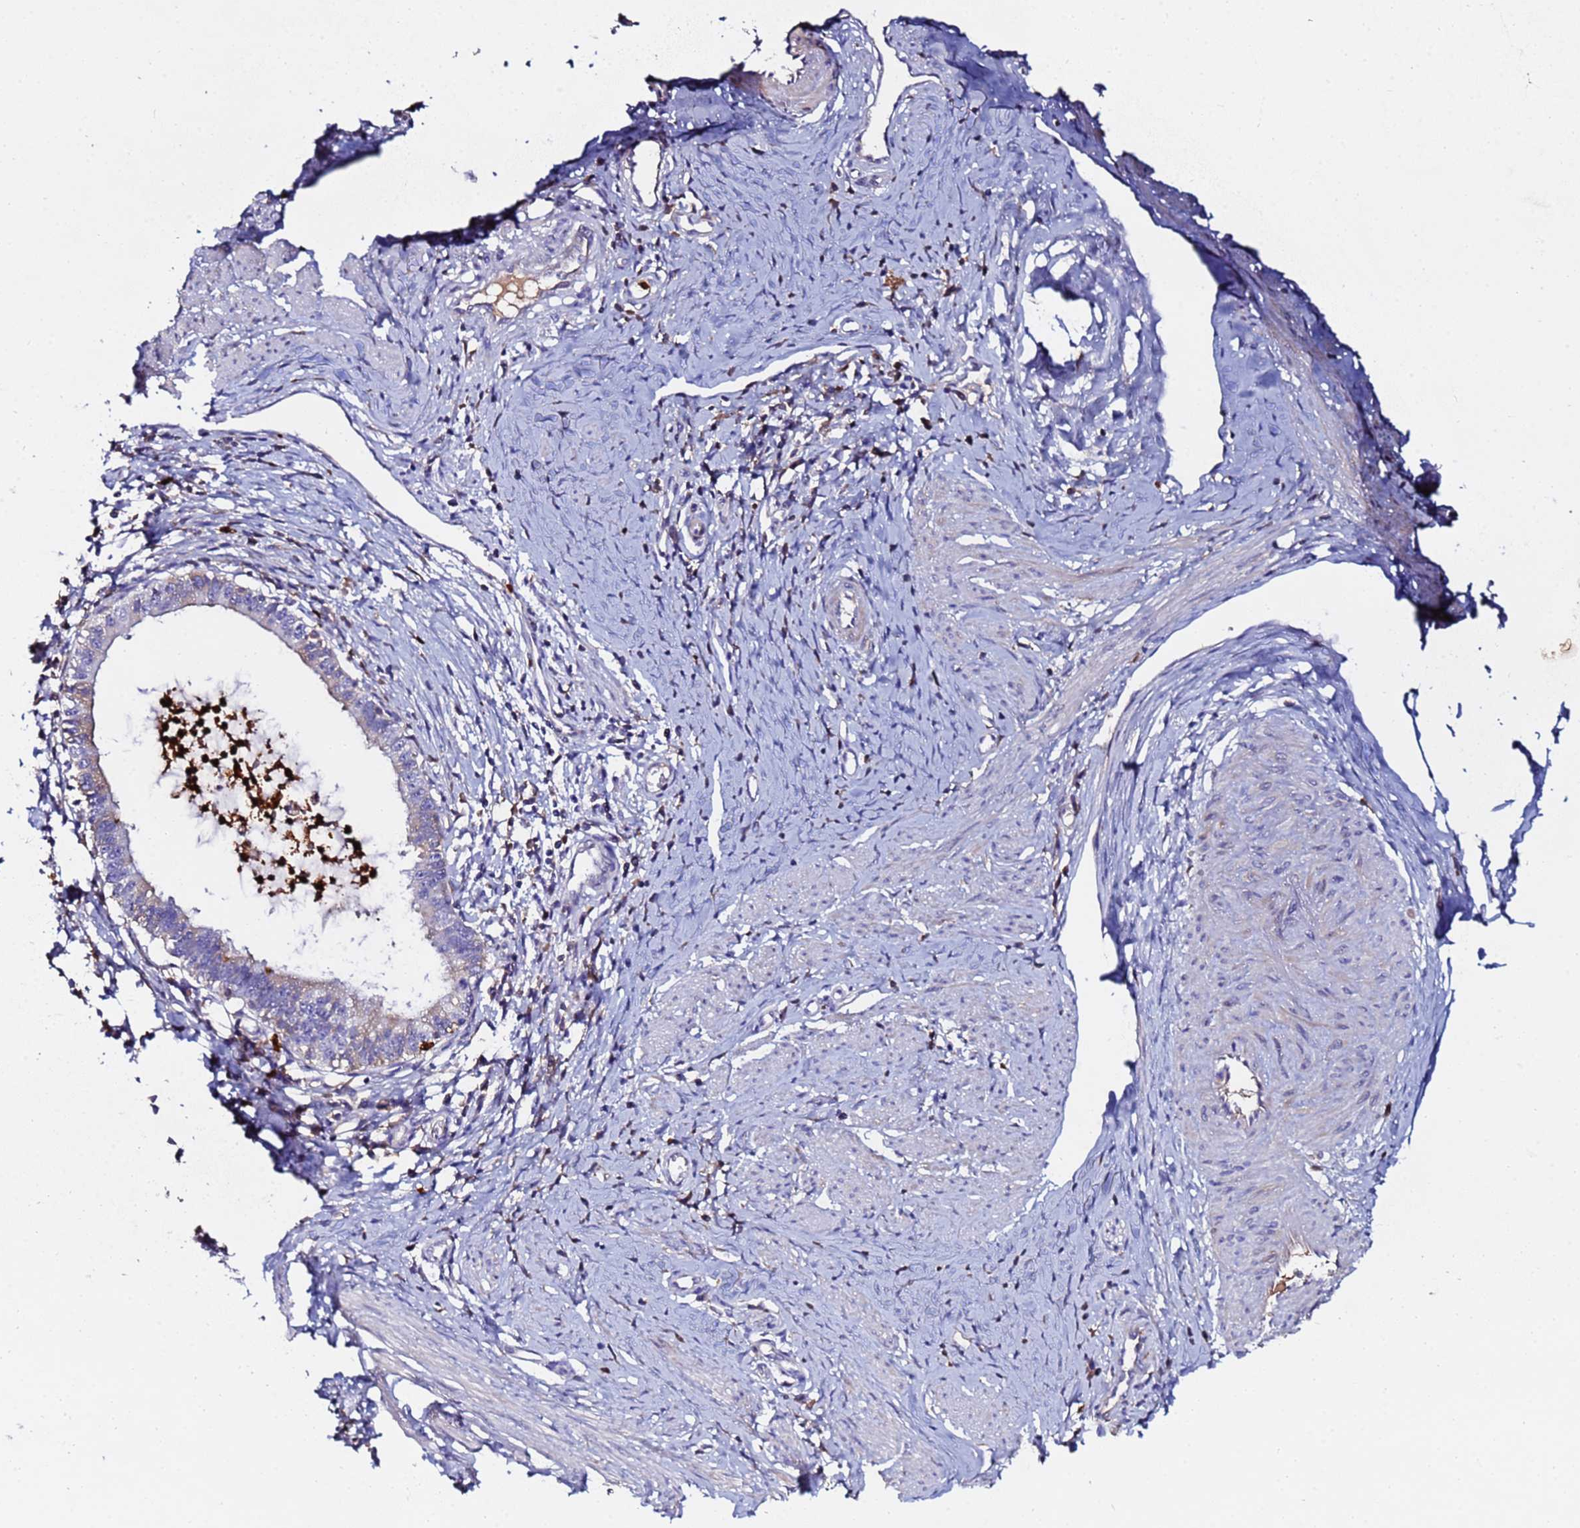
{"staining": {"intensity": "weak", "quantity": "<25%", "location": "cytoplasmic/membranous"}, "tissue": "cervical cancer", "cell_type": "Tumor cells", "image_type": "cancer", "snomed": [{"axis": "morphology", "description": "Adenocarcinoma, NOS"}, {"axis": "topography", "description": "Cervix"}], "caption": "This image is of cervical cancer stained with immunohistochemistry to label a protein in brown with the nuclei are counter-stained blue. There is no staining in tumor cells.", "gene": "TUBAL3", "patient": {"sex": "female", "age": 36}}